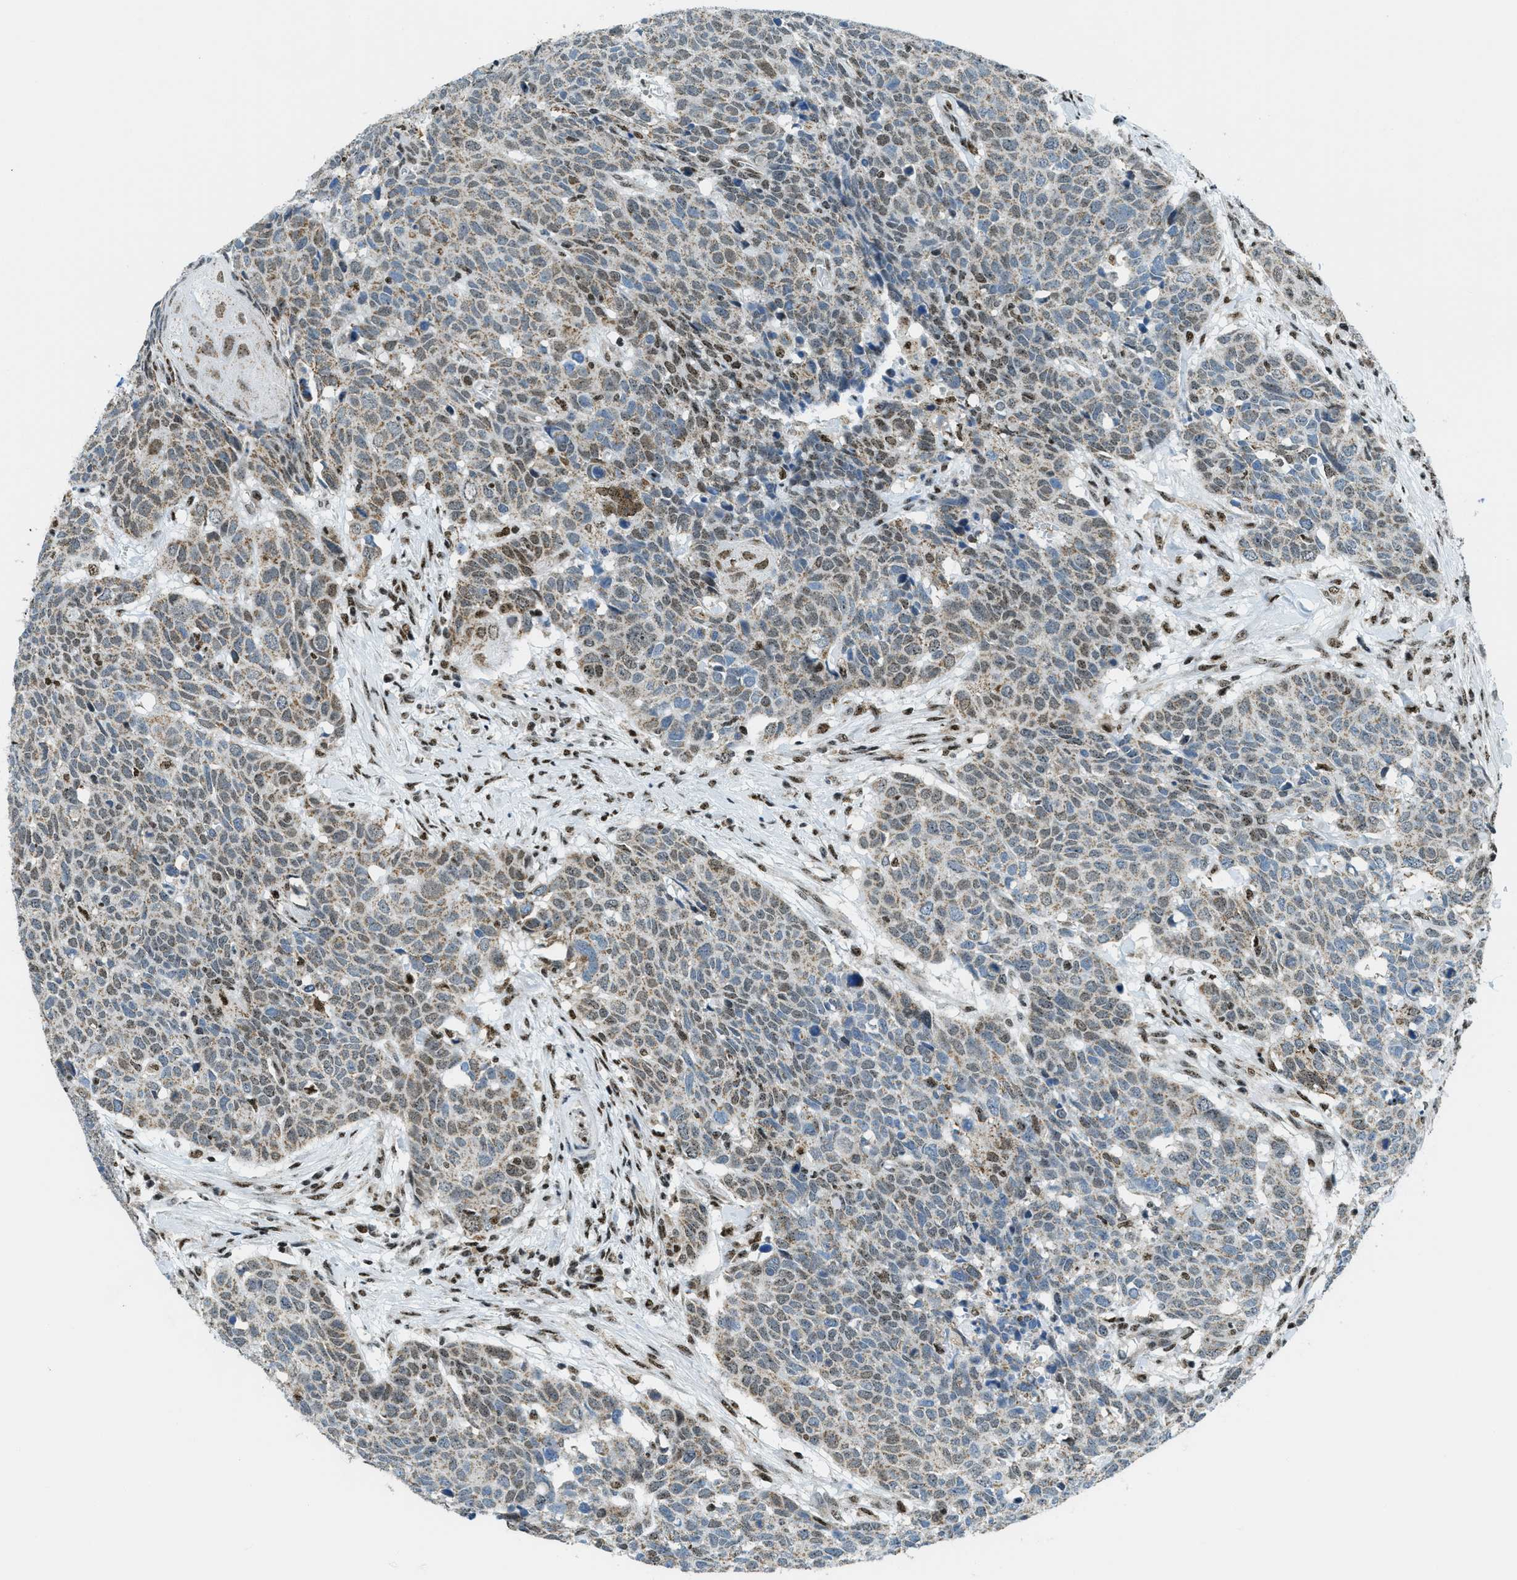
{"staining": {"intensity": "weak", "quantity": ">75%", "location": "cytoplasmic/membranous"}, "tissue": "head and neck cancer", "cell_type": "Tumor cells", "image_type": "cancer", "snomed": [{"axis": "morphology", "description": "Squamous cell carcinoma, NOS"}, {"axis": "topography", "description": "Head-Neck"}], "caption": "This micrograph reveals immunohistochemistry staining of squamous cell carcinoma (head and neck), with low weak cytoplasmic/membranous expression in about >75% of tumor cells.", "gene": "SP100", "patient": {"sex": "male", "age": 66}}